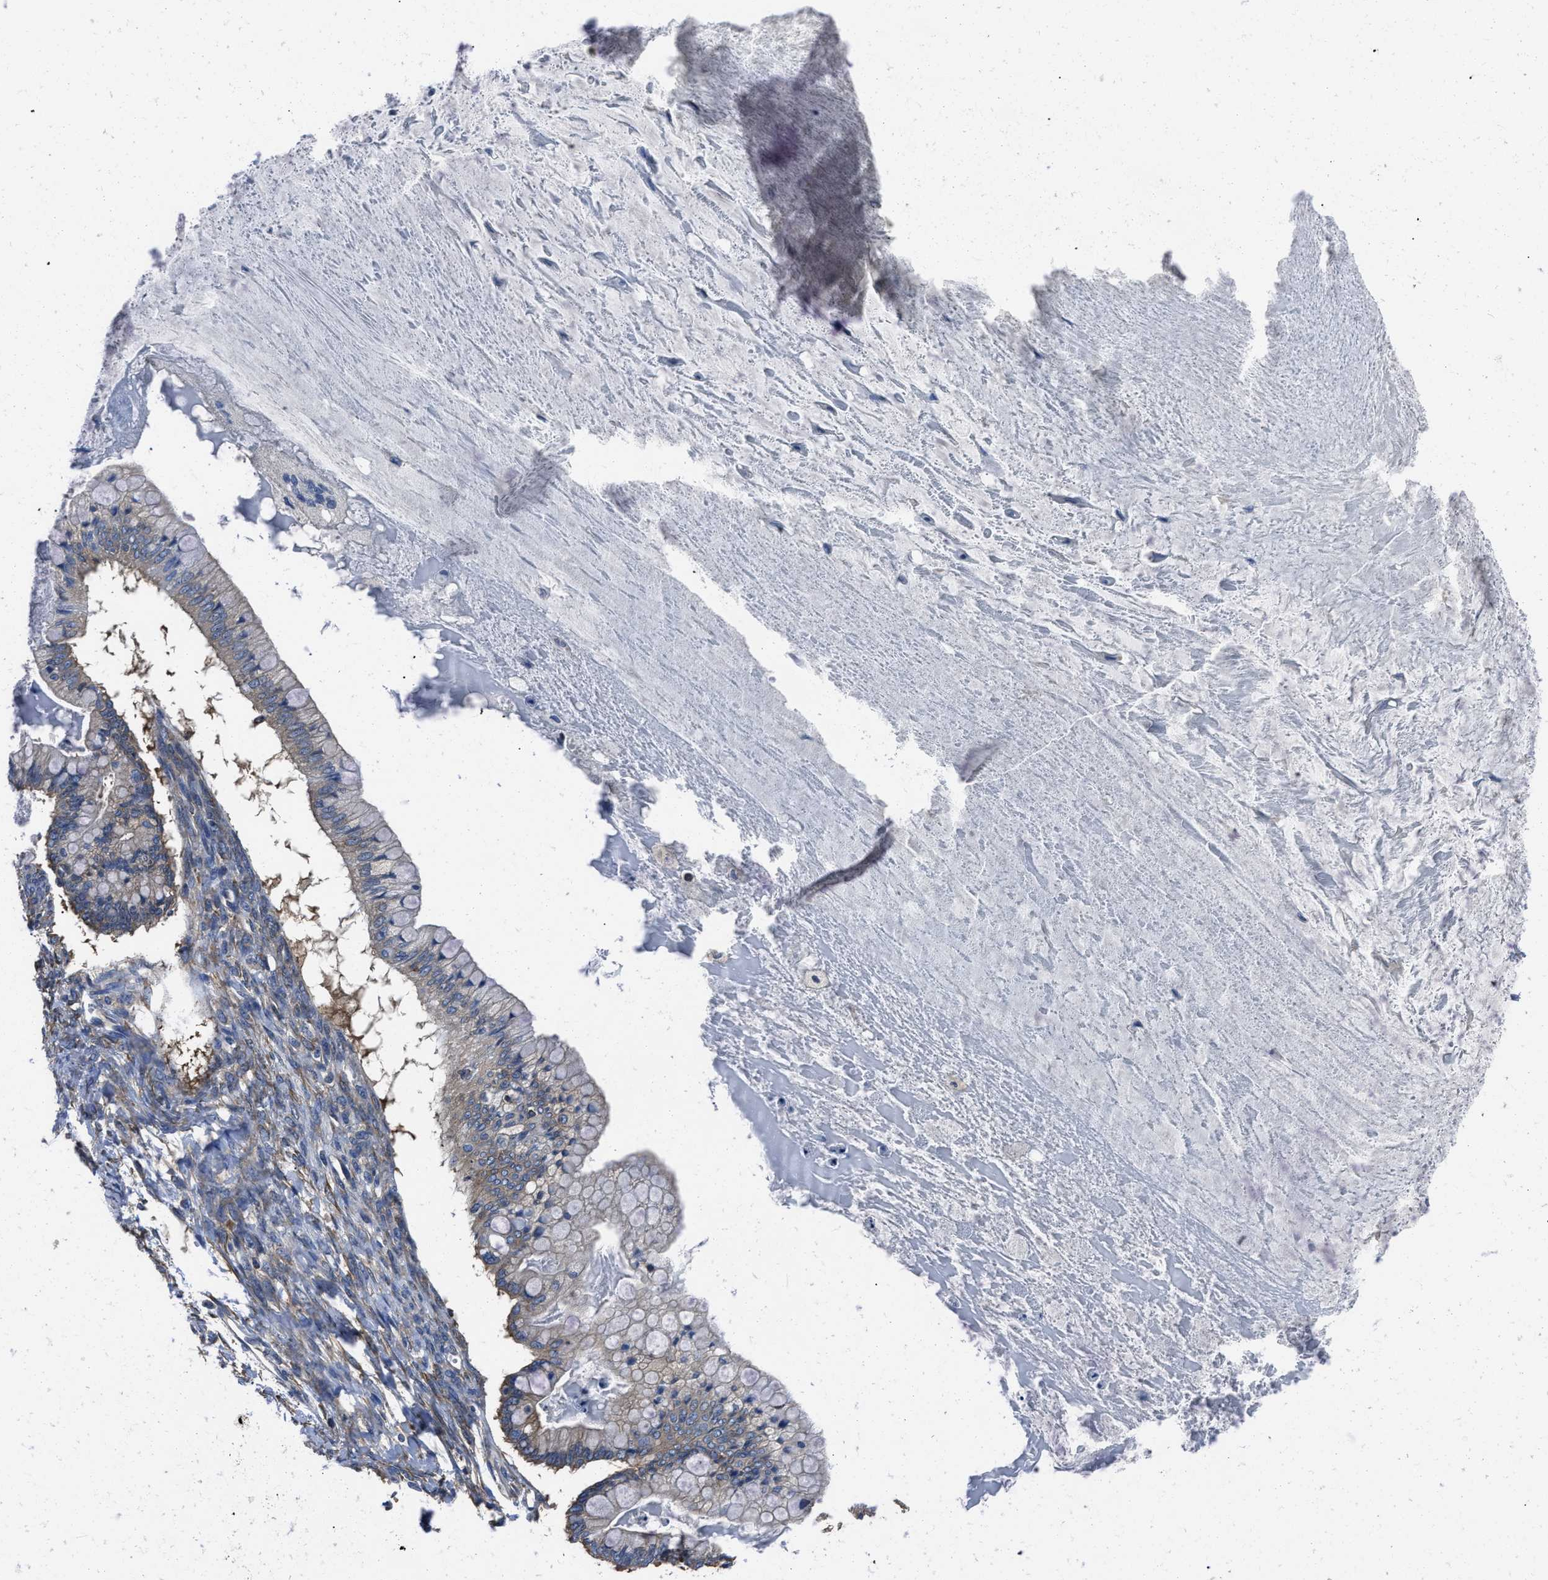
{"staining": {"intensity": "weak", "quantity": "<25%", "location": "cytoplasmic/membranous"}, "tissue": "ovarian cancer", "cell_type": "Tumor cells", "image_type": "cancer", "snomed": [{"axis": "morphology", "description": "Cystadenocarcinoma, mucinous, NOS"}, {"axis": "topography", "description": "Ovary"}], "caption": "A photomicrograph of mucinous cystadenocarcinoma (ovarian) stained for a protein displays no brown staining in tumor cells.", "gene": "YARS1", "patient": {"sex": "female", "age": 57}}